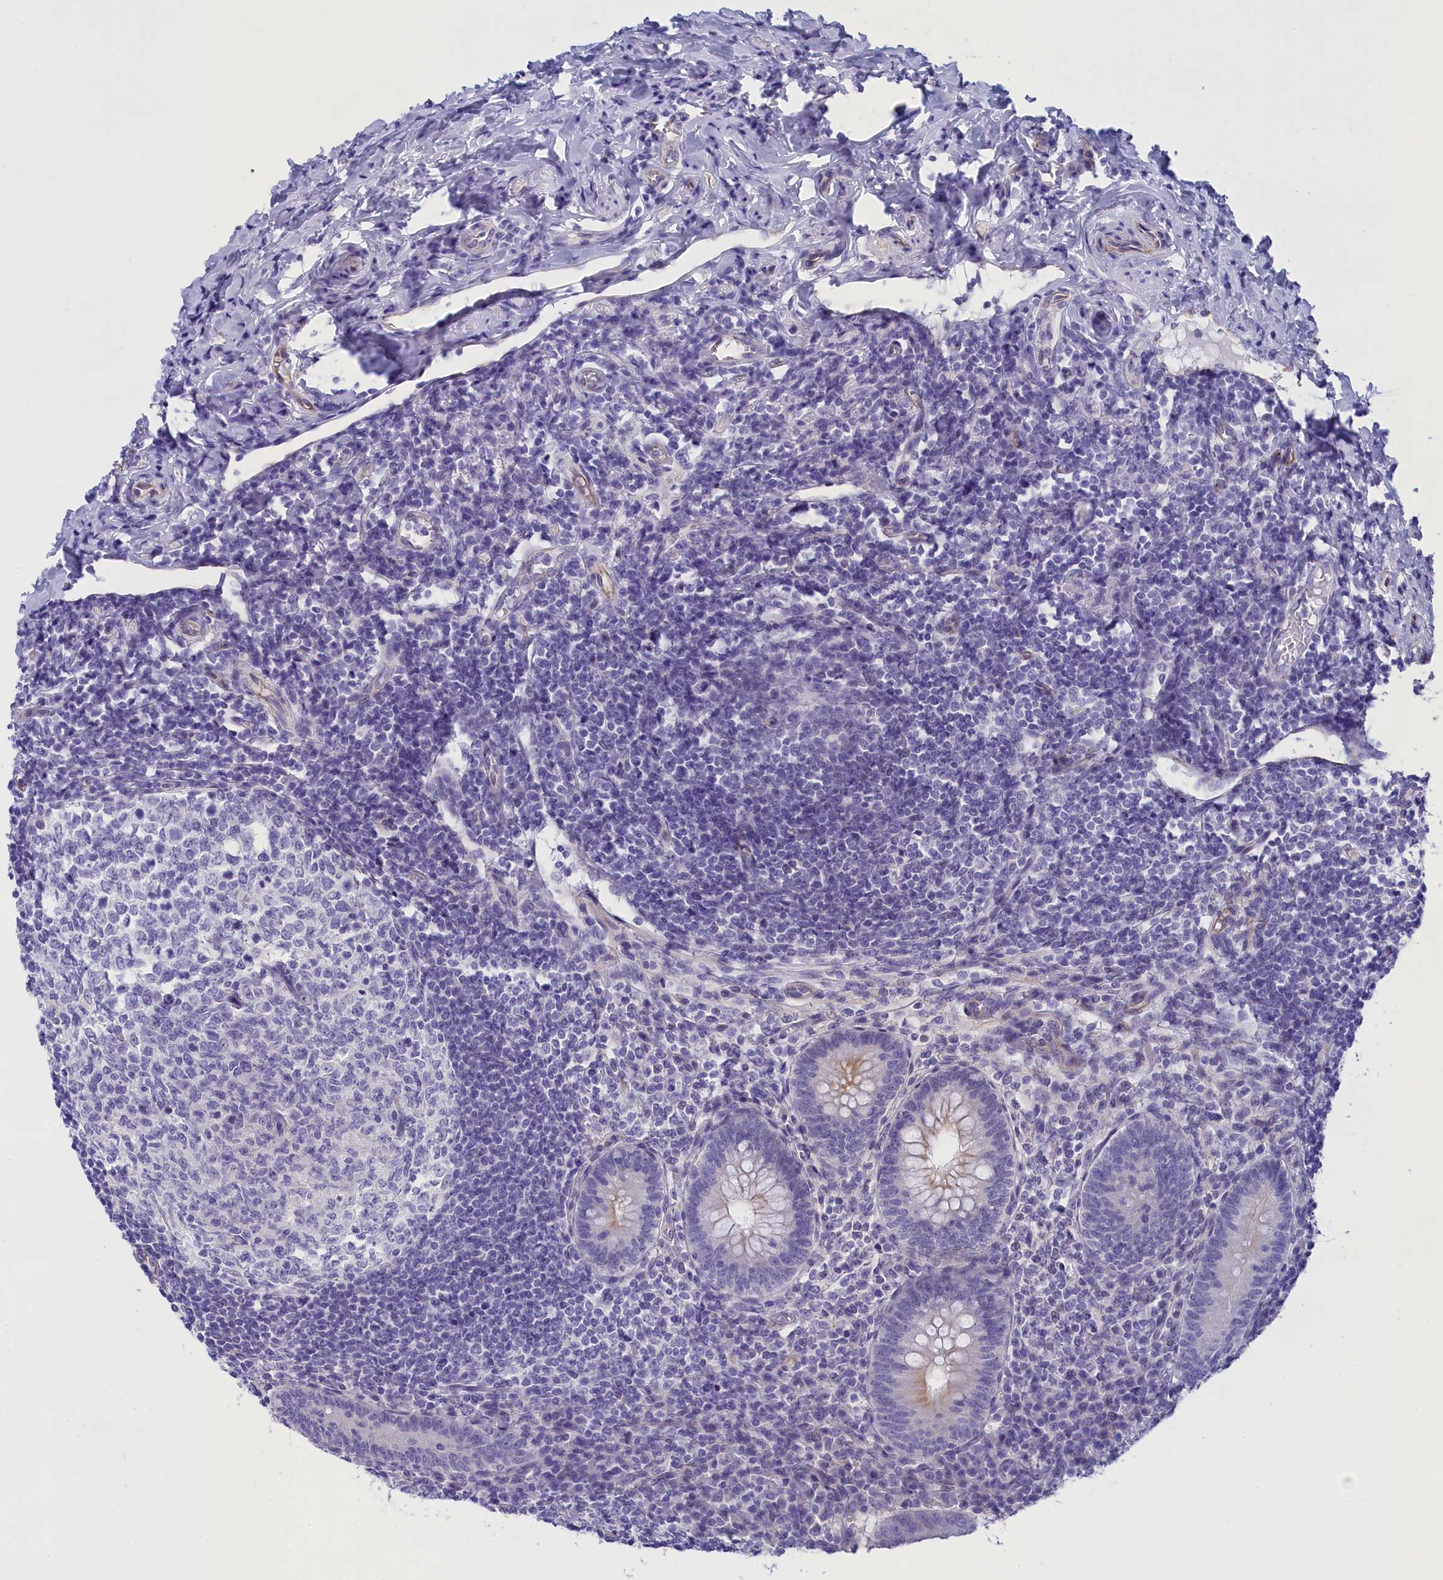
{"staining": {"intensity": "negative", "quantity": "none", "location": "none"}, "tissue": "appendix", "cell_type": "Glandular cells", "image_type": "normal", "snomed": [{"axis": "morphology", "description": "Normal tissue, NOS"}, {"axis": "topography", "description": "Appendix"}], "caption": "IHC micrograph of unremarkable appendix stained for a protein (brown), which exhibits no staining in glandular cells.", "gene": "TACSTD2", "patient": {"sex": "female", "age": 33}}